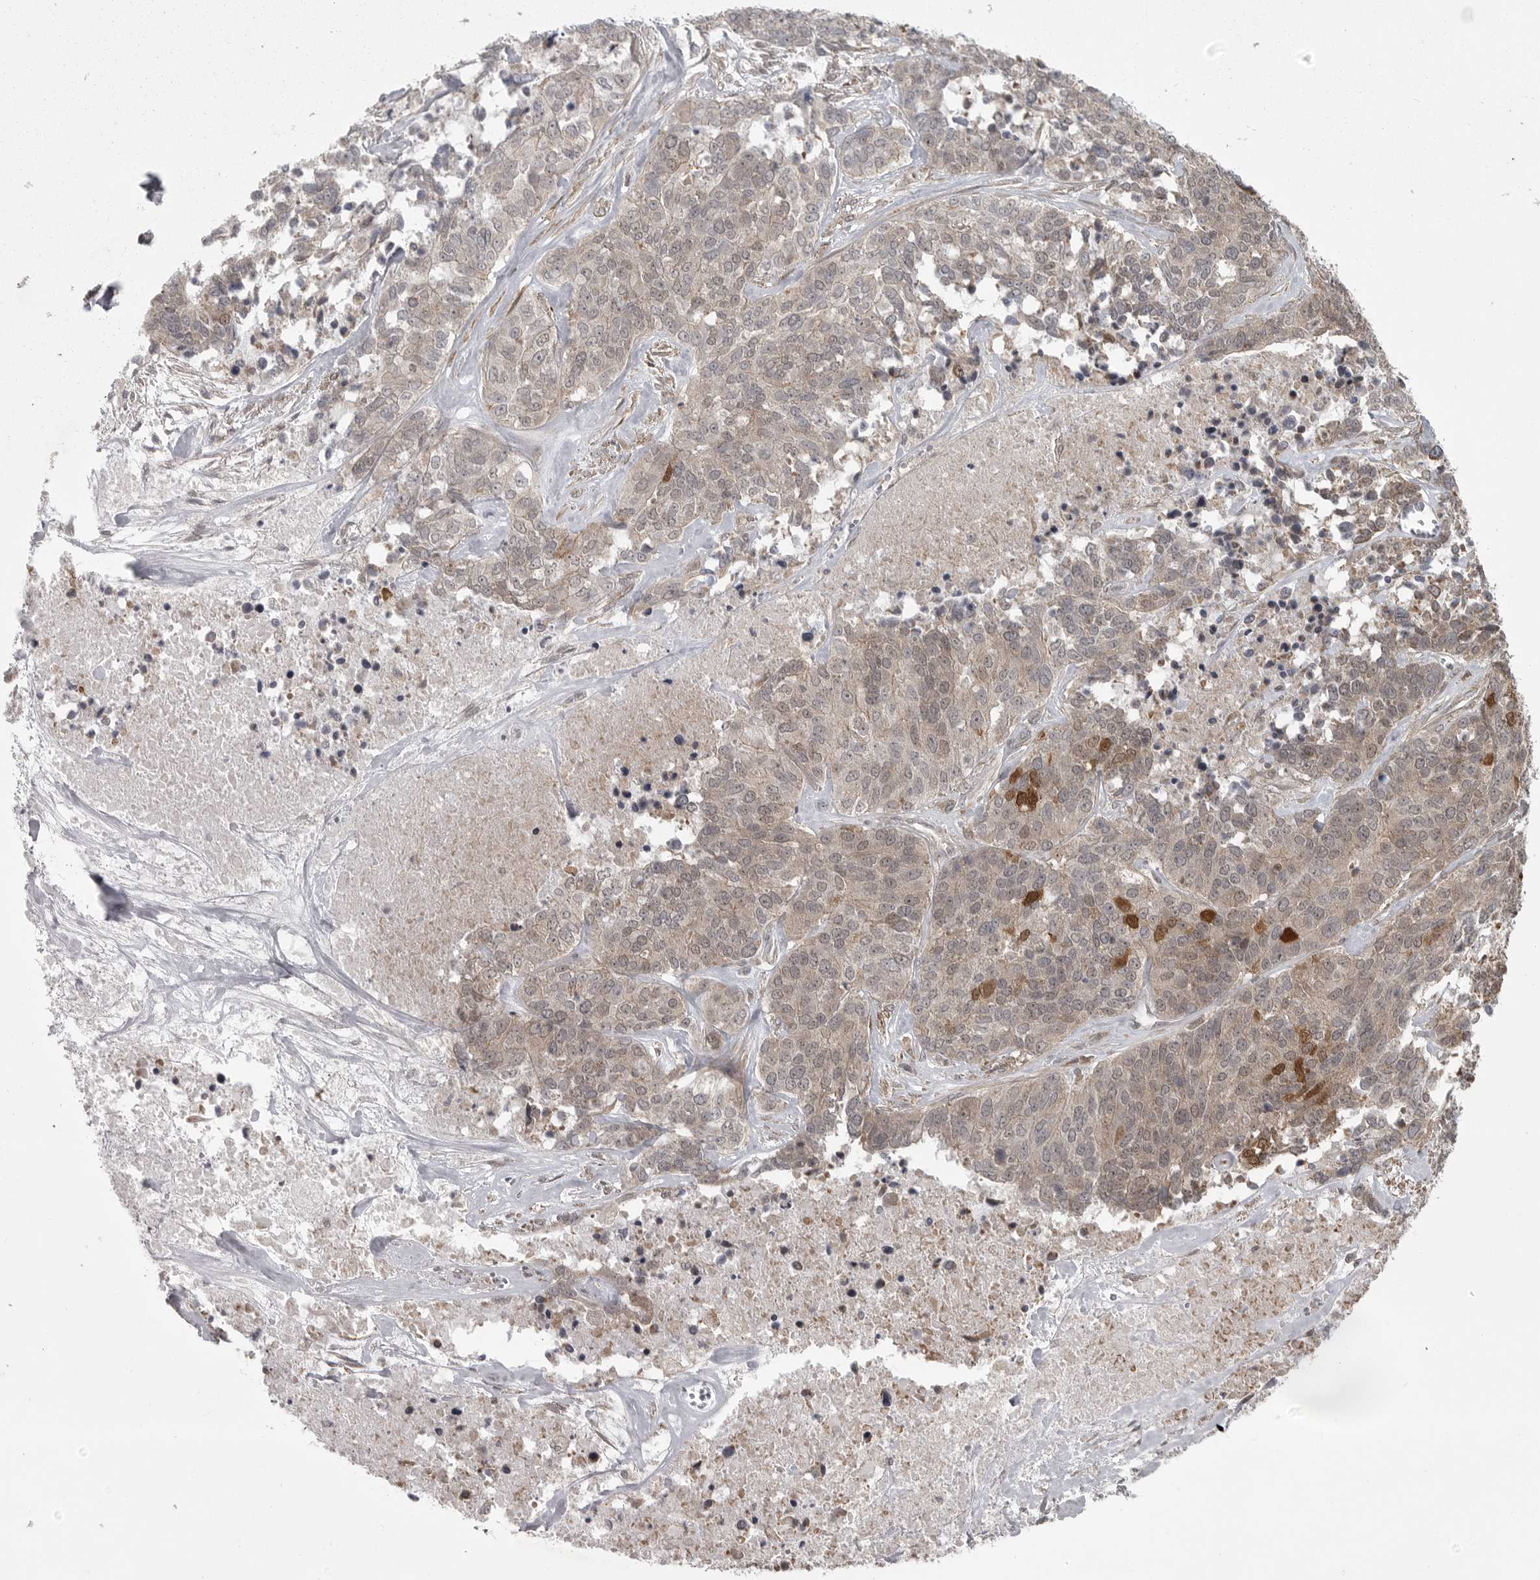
{"staining": {"intensity": "weak", "quantity": ">75%", "location": "cytoplasmic/membranous"}, "tissue": "ovarian cancer", "cell_type": "Tumor cells", "image_type": "cancer", "snomed": [{"axis": "morphology", "description": "Cystadenocarcinoma, serous, NOS"}, {"axis": "topography", "description": "Ovary"}], "caption": "Immunohistochemical staining of ovarian cancer shows weak cytoplasmic/membranous protein positivity in approximately >75% of tumor cells.", "gene": "PPP1R9A", "patient": {"sex": "female", "age": 44}}